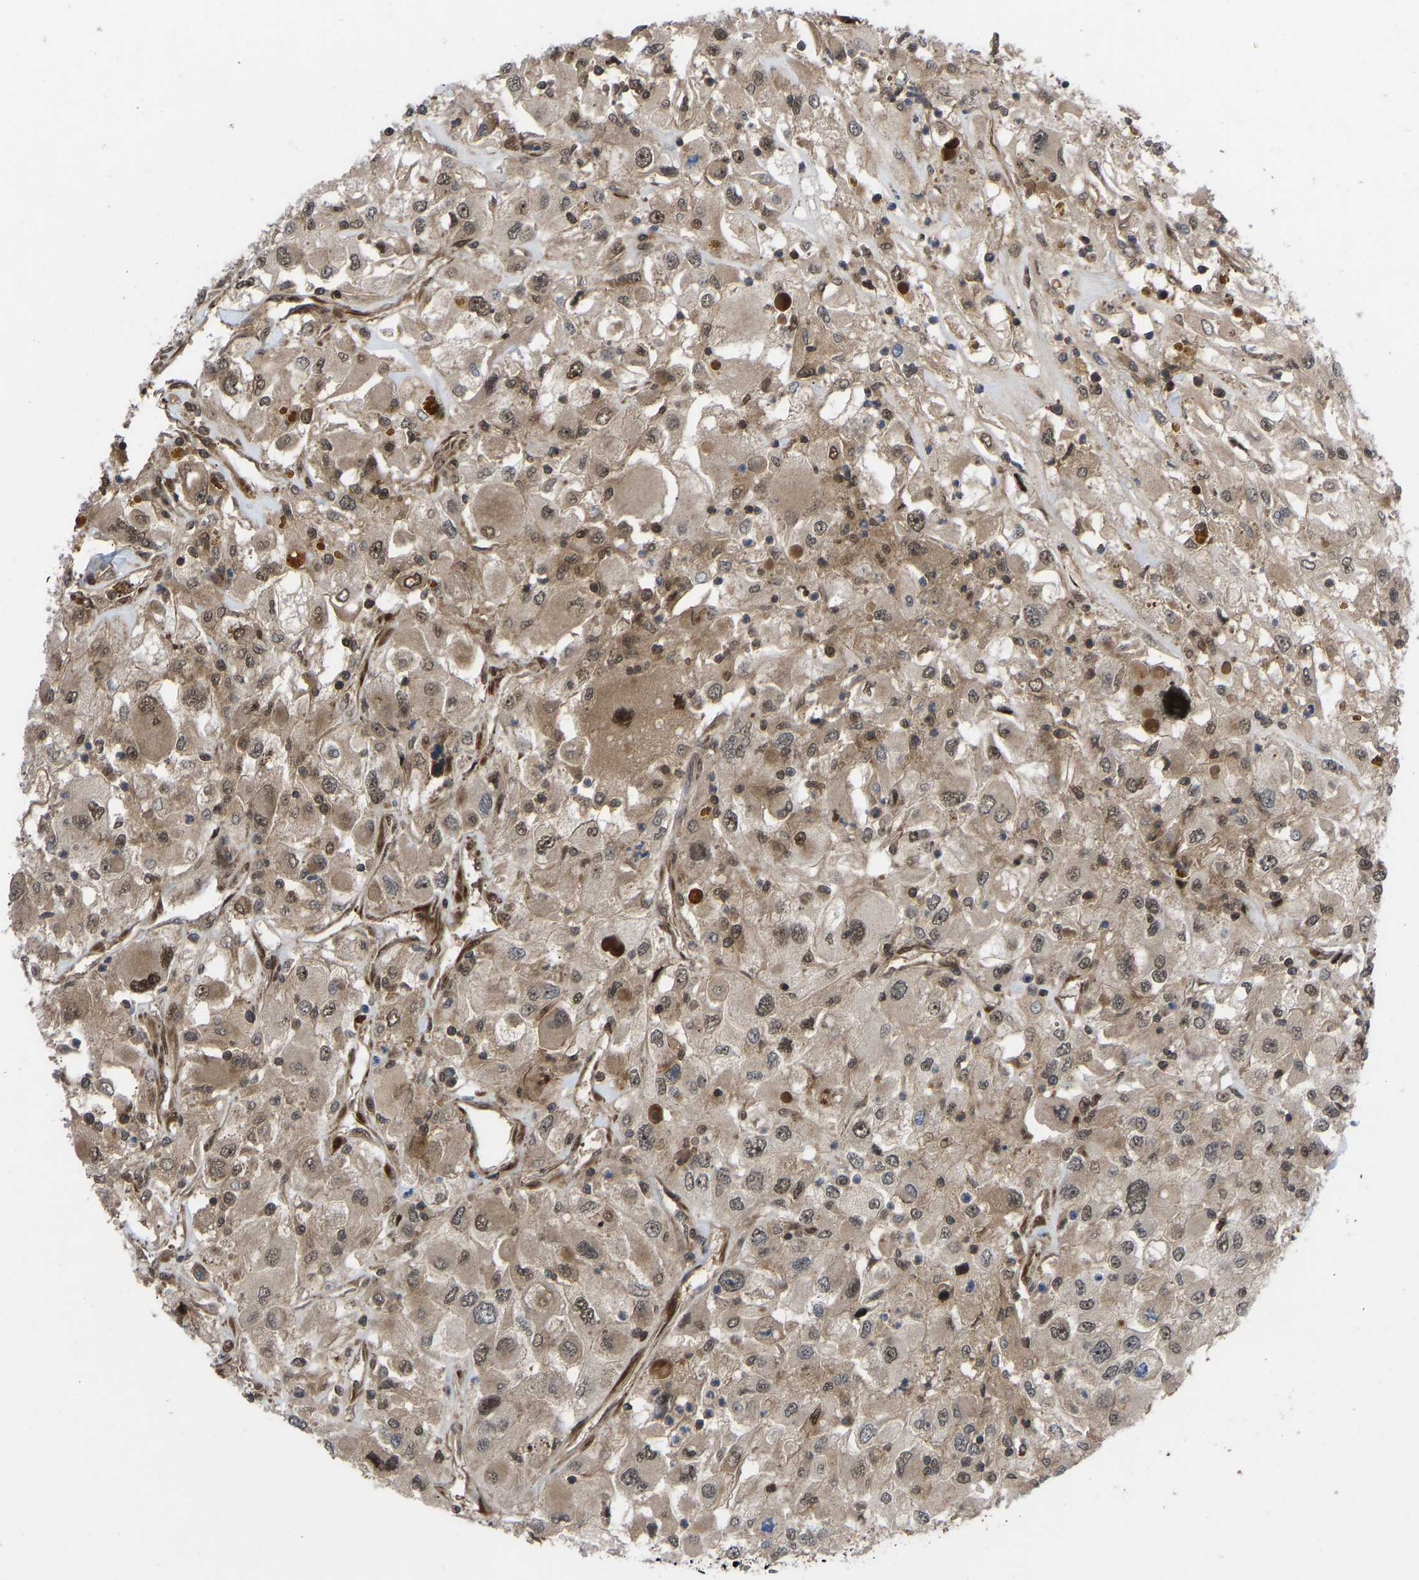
{"staining": {"intensity": "moderate", "quantity": ">75%", "location": "cytoplasmic/membranous,nuclear"}, "tissue": "renal cancer", "cell_type": "Tumor cells", "image_type": "cancer", "snomed": [{"axis": "morphology", "description": "Adenocarcinoma, NOS"}, {"axis": "topography", "description": "Kidney"}], "caption": "High-magnification brightfield microscopy of renal cancer stained with DAB (brown) and counterstained with hematoxylin (blue). tumor cells exhibit moderate cytoplasmic/membranous and nuclear positivity is present in about>75% of cells. The protein is stained brown, and the nuclei are stained in blue (DAB (3,3'-diaminobenzidine) IHC with brightfield microscopy, high magnification).", "gene": "CYP7B1", "patient": {"sex": "female", "age": 52}}